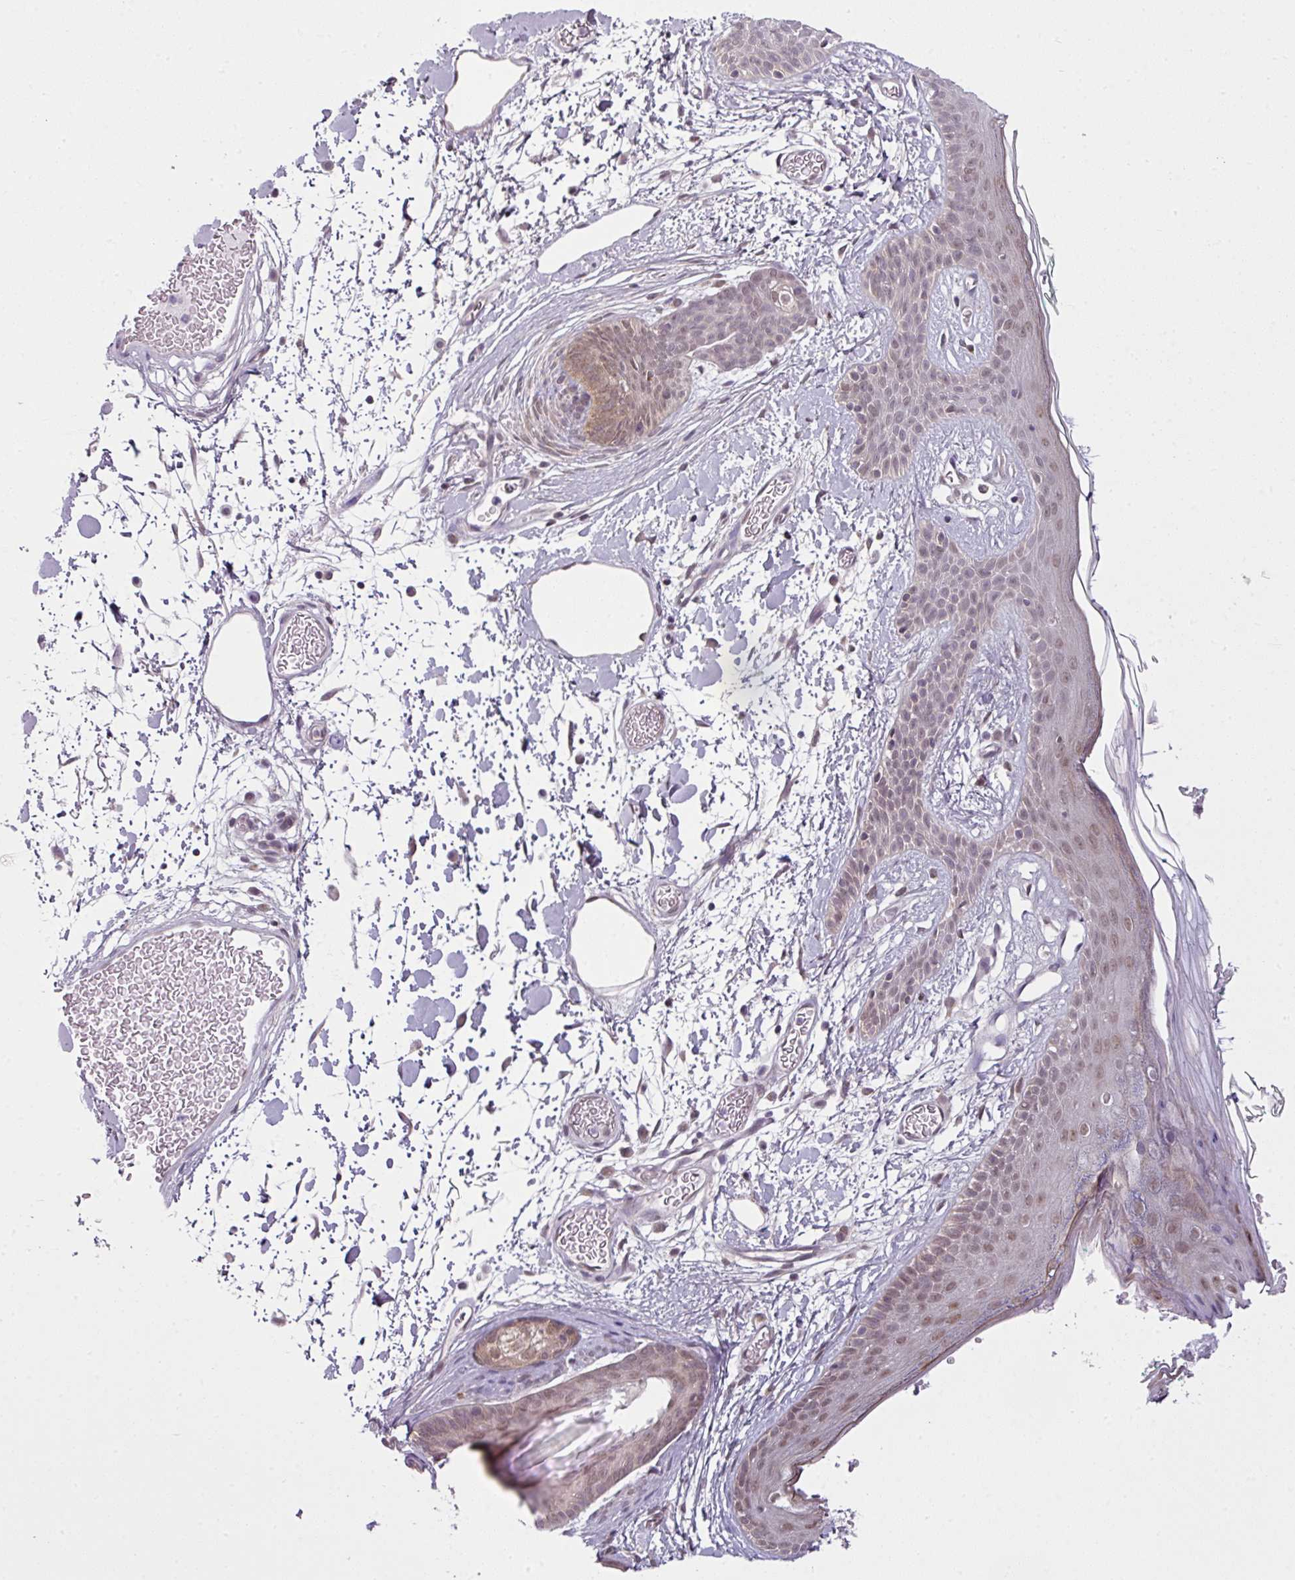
{"staining": {"intensity": "negative", "quantity": "none", "location": "none"}, "tissue": "skin", "cell_type": "Fibroblasts", "image_type": "normal", "snomed": [{"axis": "morphology", "description": "Normal tissue, NOS"}, {"axis": "topography", "description": "Skin"}], "caption": "A photomicrograph of human skin is negative for staining in fibroblasts. (DAB immunohistochemistry visualized using brightfield microscopy, high magnification).", "gene": "DERPC", "patient": {"sex": "male", "age": 79}}